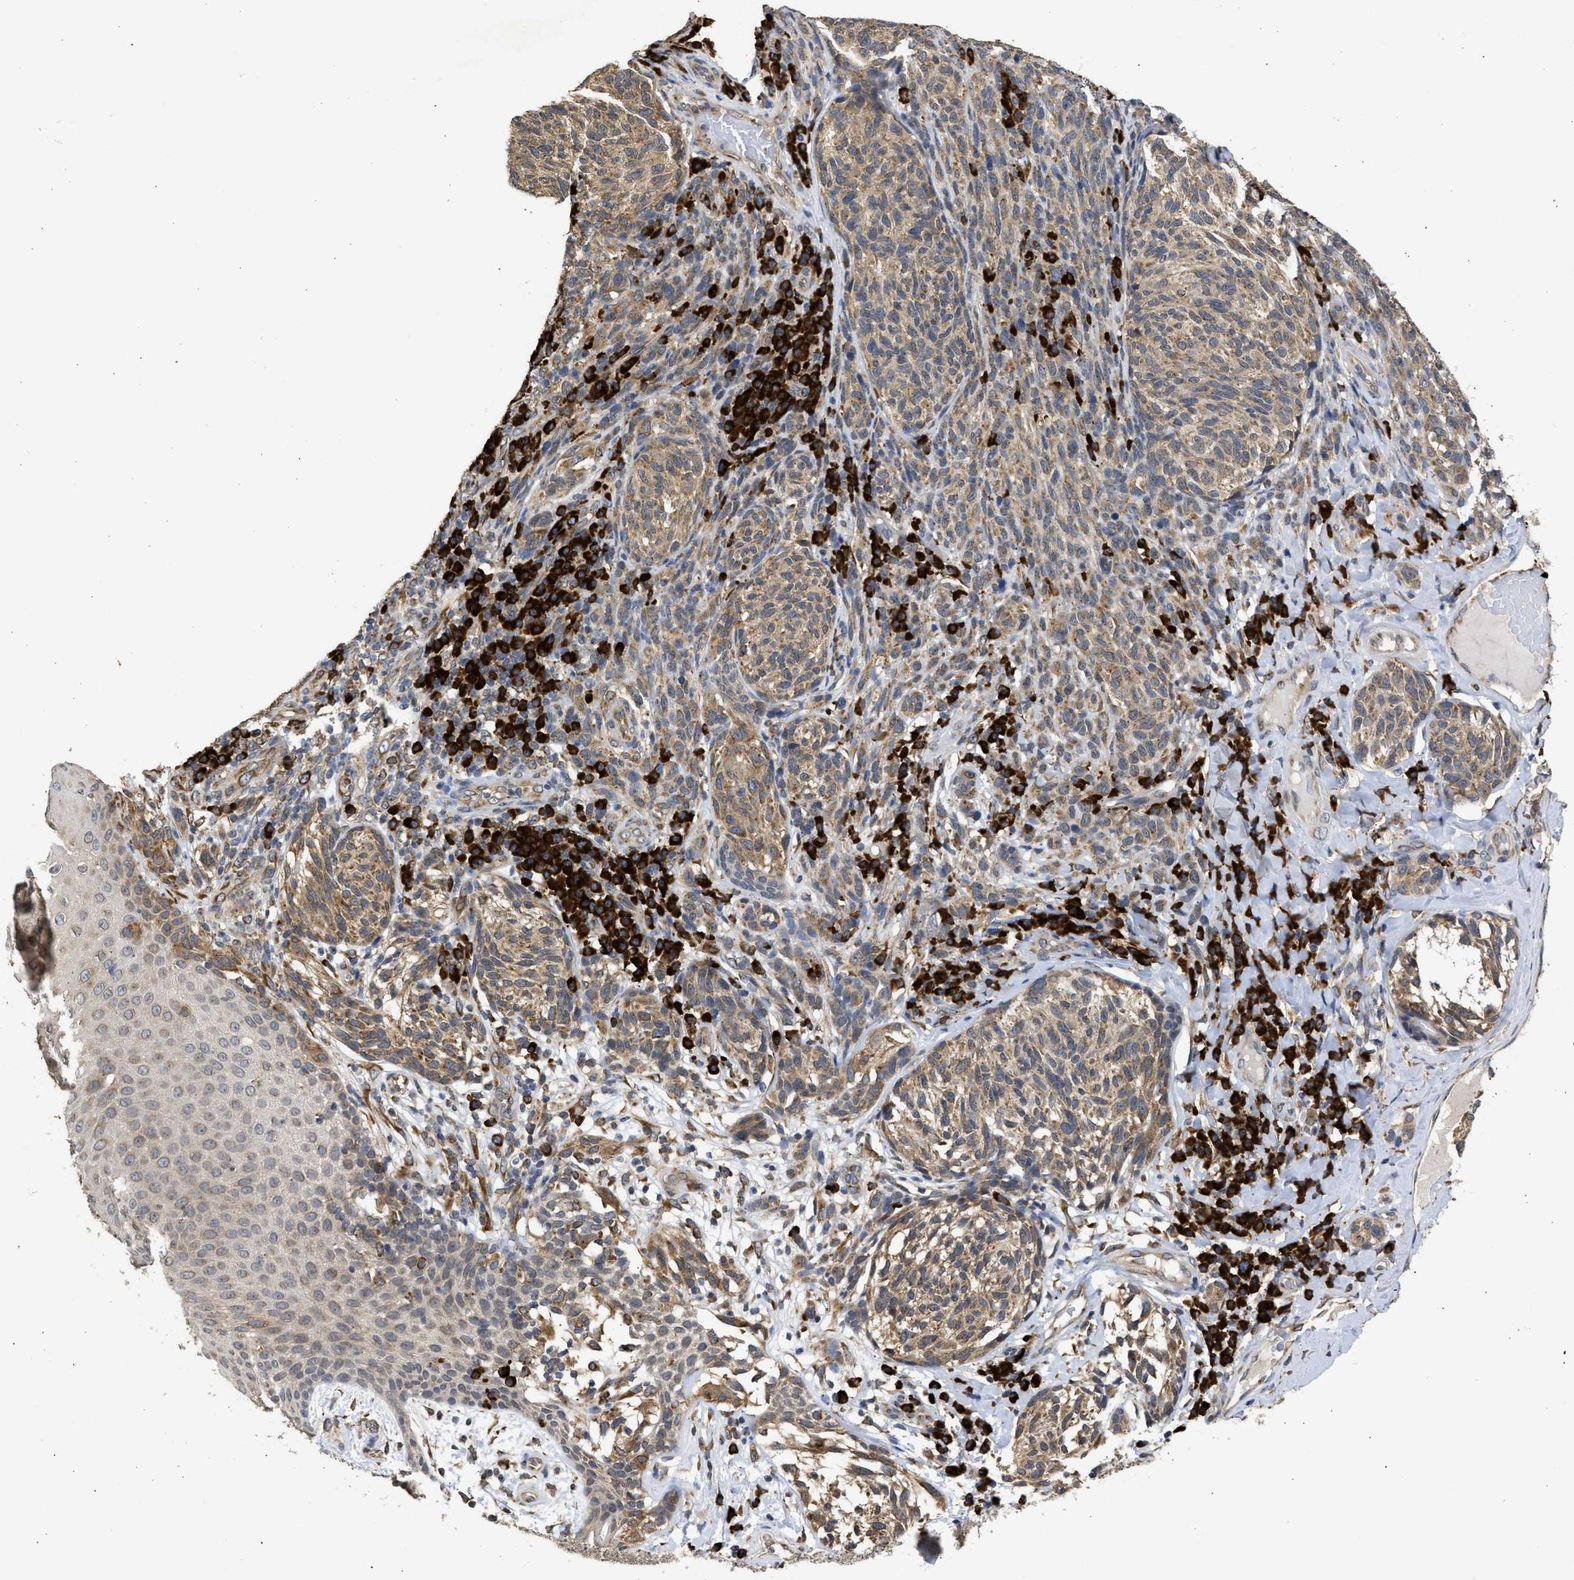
{"staining": {"intensity": "weak", "quantity": ">75%", "location": "cytoplasmic/membranous"}, "tissue": "melanoma", "cell_type": "Tumor cells", "image_type": "cancer", "snomed": [{"axis": "morphology", "description": "Malignant melanoma, NOS"}, {"axis": "topography", "description": "Skin"}], "caption": "Malignant melanoma stained with a protein marker exhibits weak staining in tumor cells.", "gene": "DNAJC1", "patient": {"sex": "female", "age": 73}}